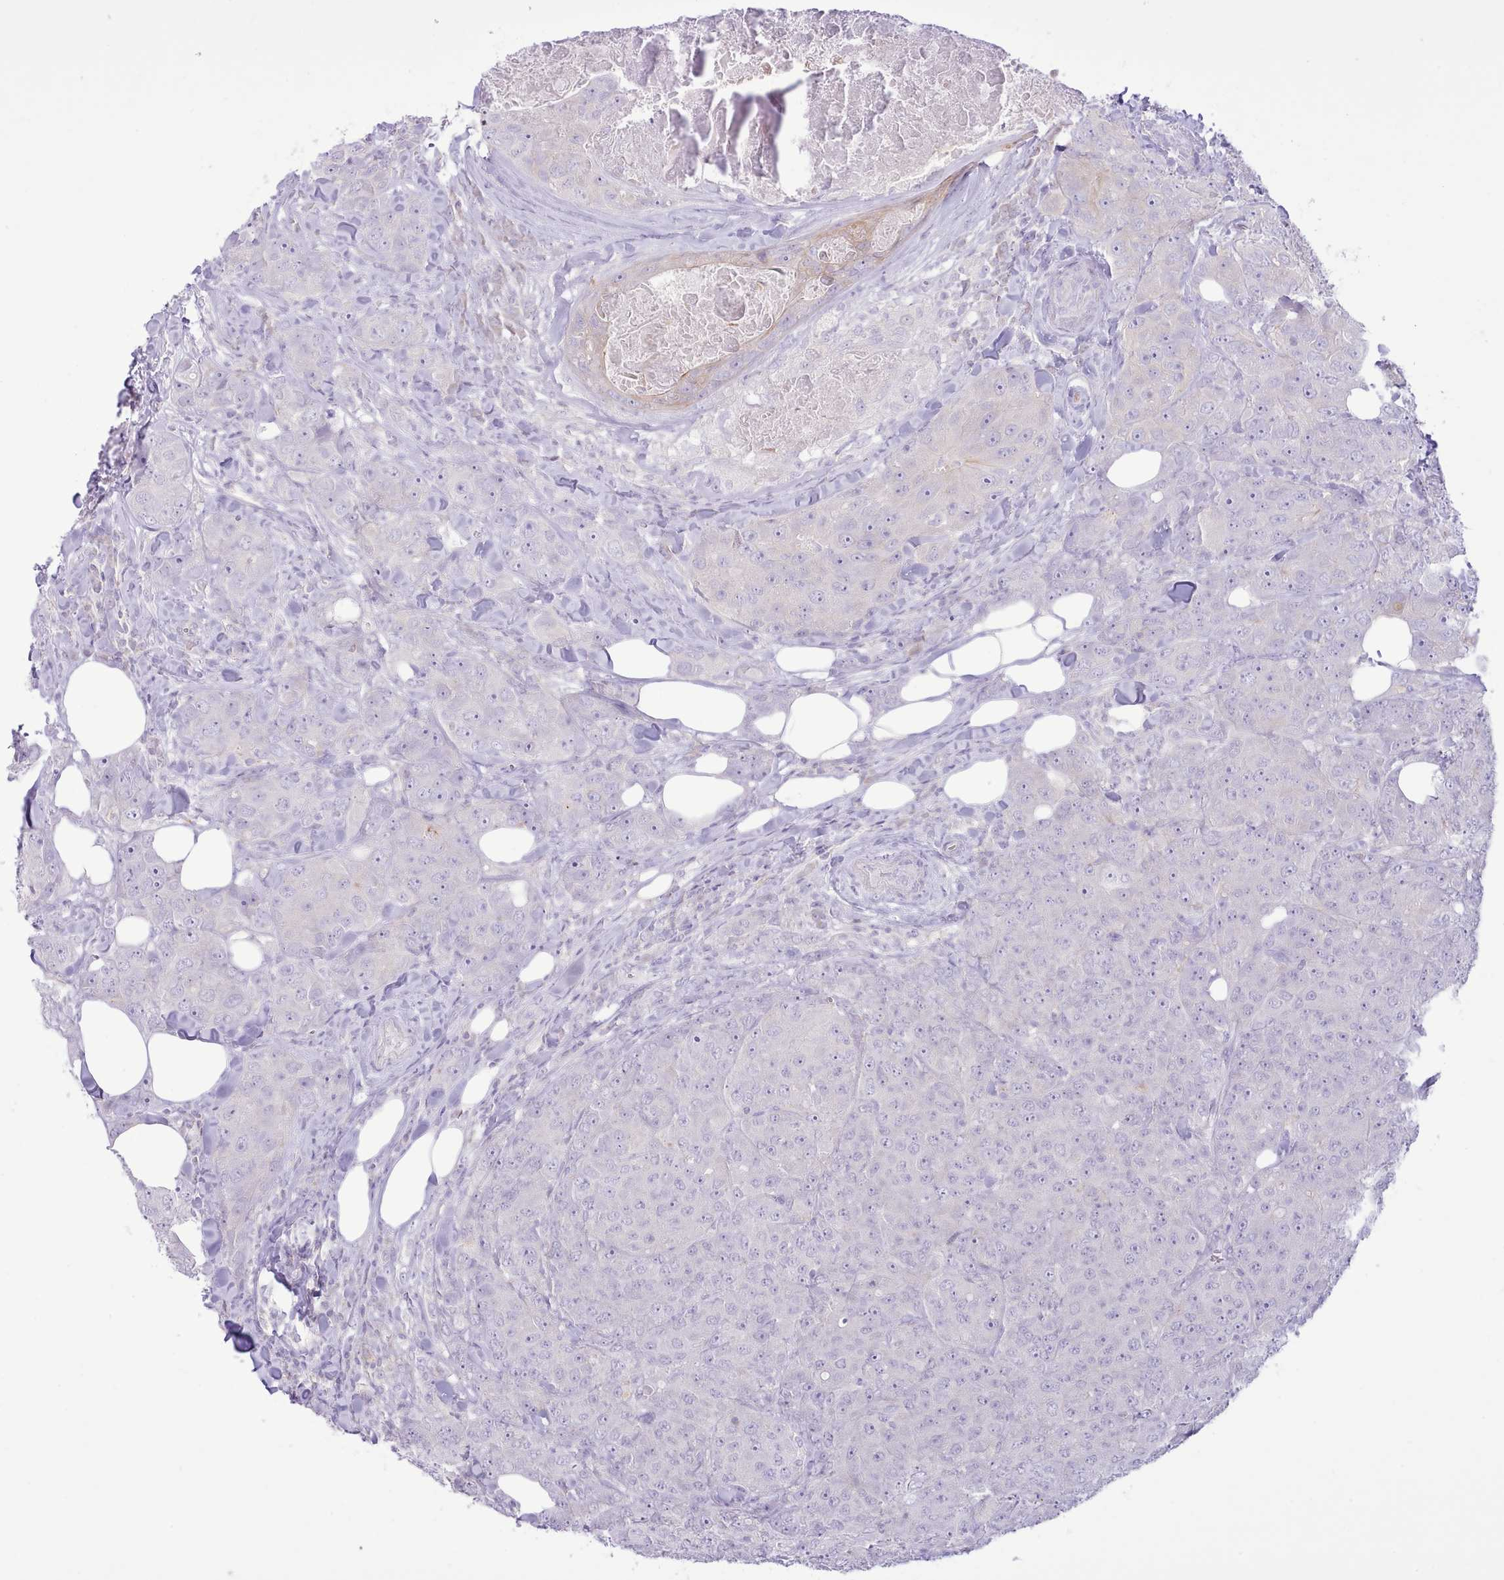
{"staining": {"intensity": "negative", "quantity": "none", "location": "none"}, "tissue": "breast cancer", "cell_type": "Tumor cells", "image_type": "cancer", "snomed": [{"axis": "morphology", "description": "Duct carcinoma"}, {"axis": "topography", "description": "Breast"}], "caption": "Tumor cells show no significant protein expression in breast infiltrating ductal carcinoma.", "gene": "MDFI", "patient": {"sex": "female", "age": 43}}